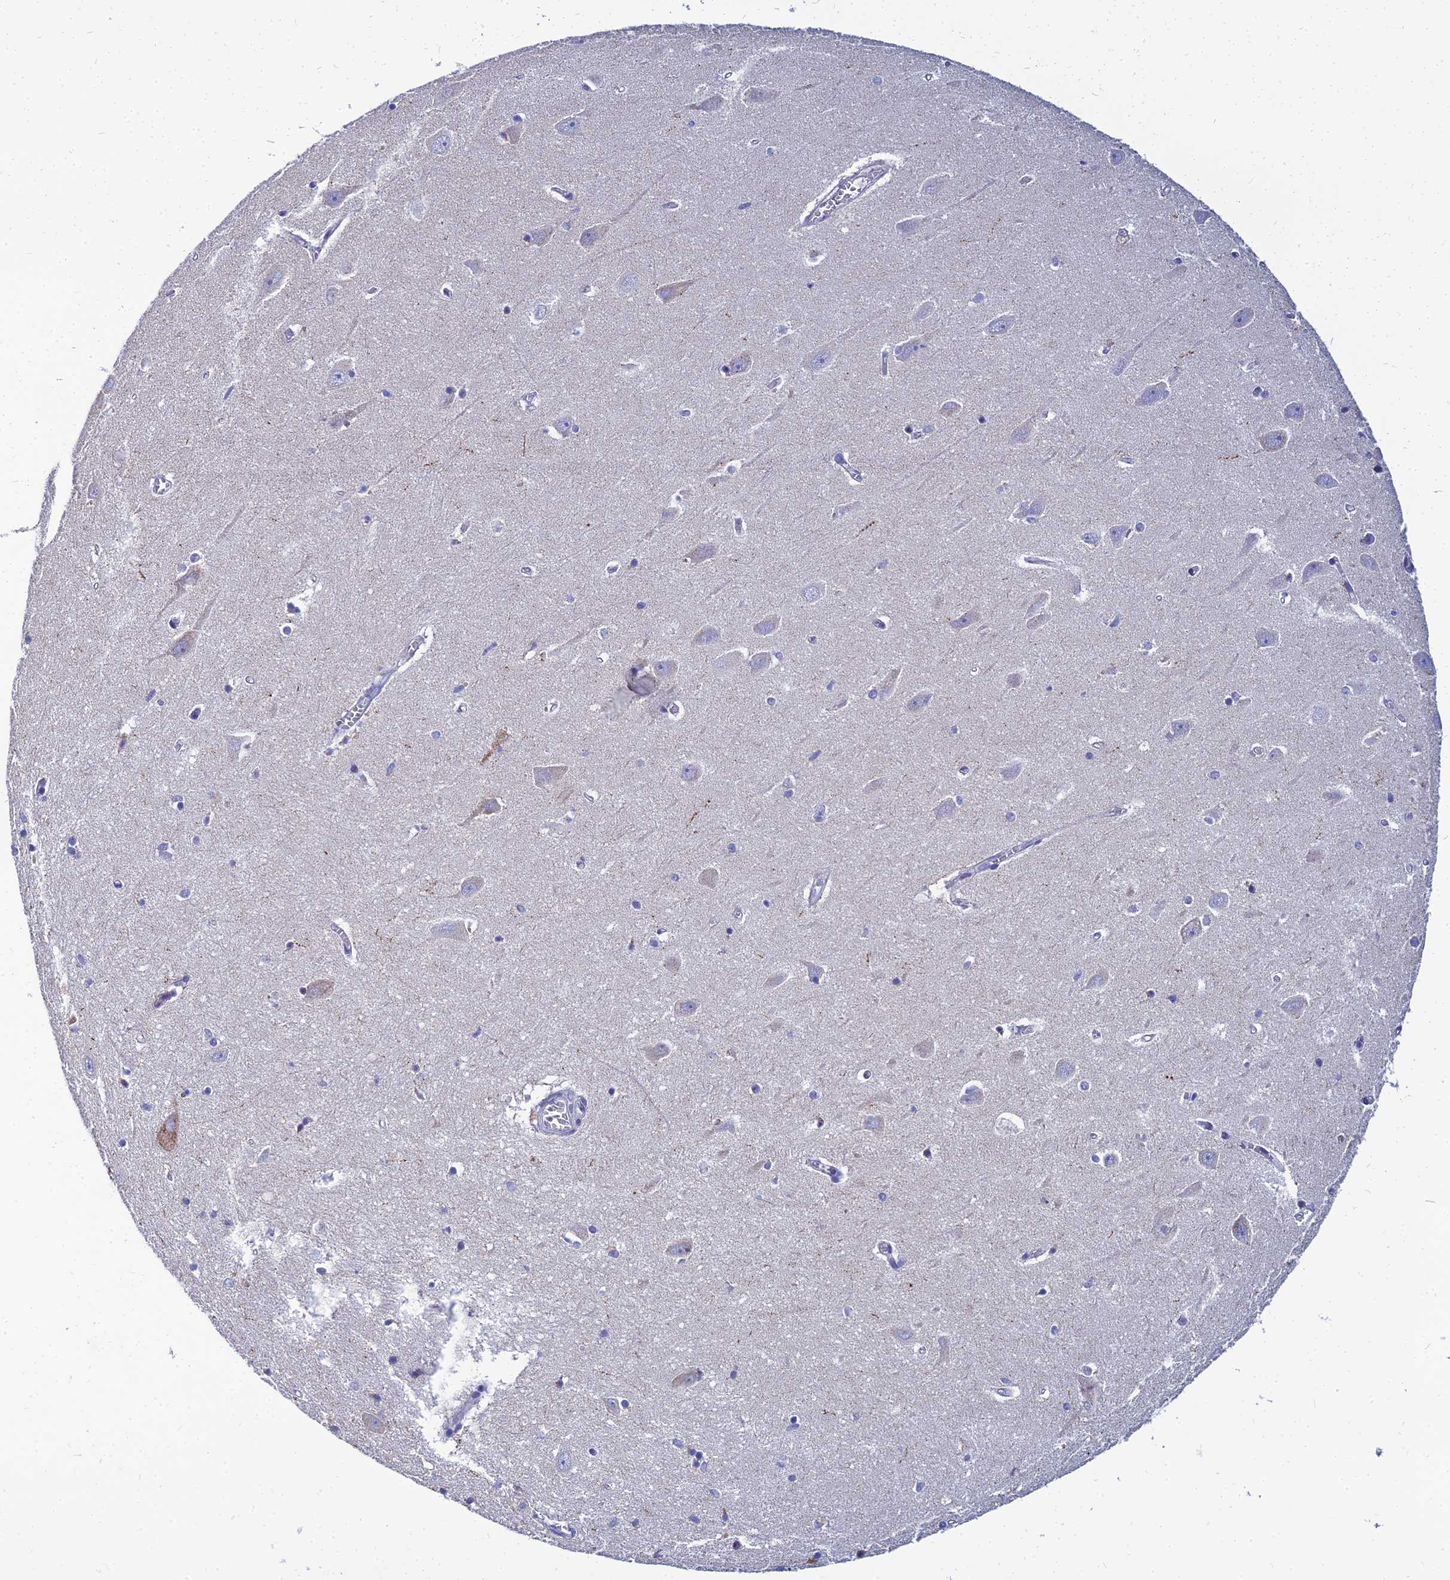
{"staining": {"intensity": "negative", "quantity": "none", "location": "none"}, "tissue": "hippocampus", "cell_type": "Glial cells", "image_type": "normal", "snomed": [{"axis": "morphology", "description": "Normal tissue, NOS"}, {"axis": "topography", "description": "Hippocampus"}], "caption": "Immunohistochemical staining of normal hippocampus displays no significant positivity in glial cells. (Brightfield microscopy of DAB (3,3'-diaminobenzidine) immunohistochemistry at high magnification).", "gene": "NPY", "patient": {"sex": "female", "age": 64}}